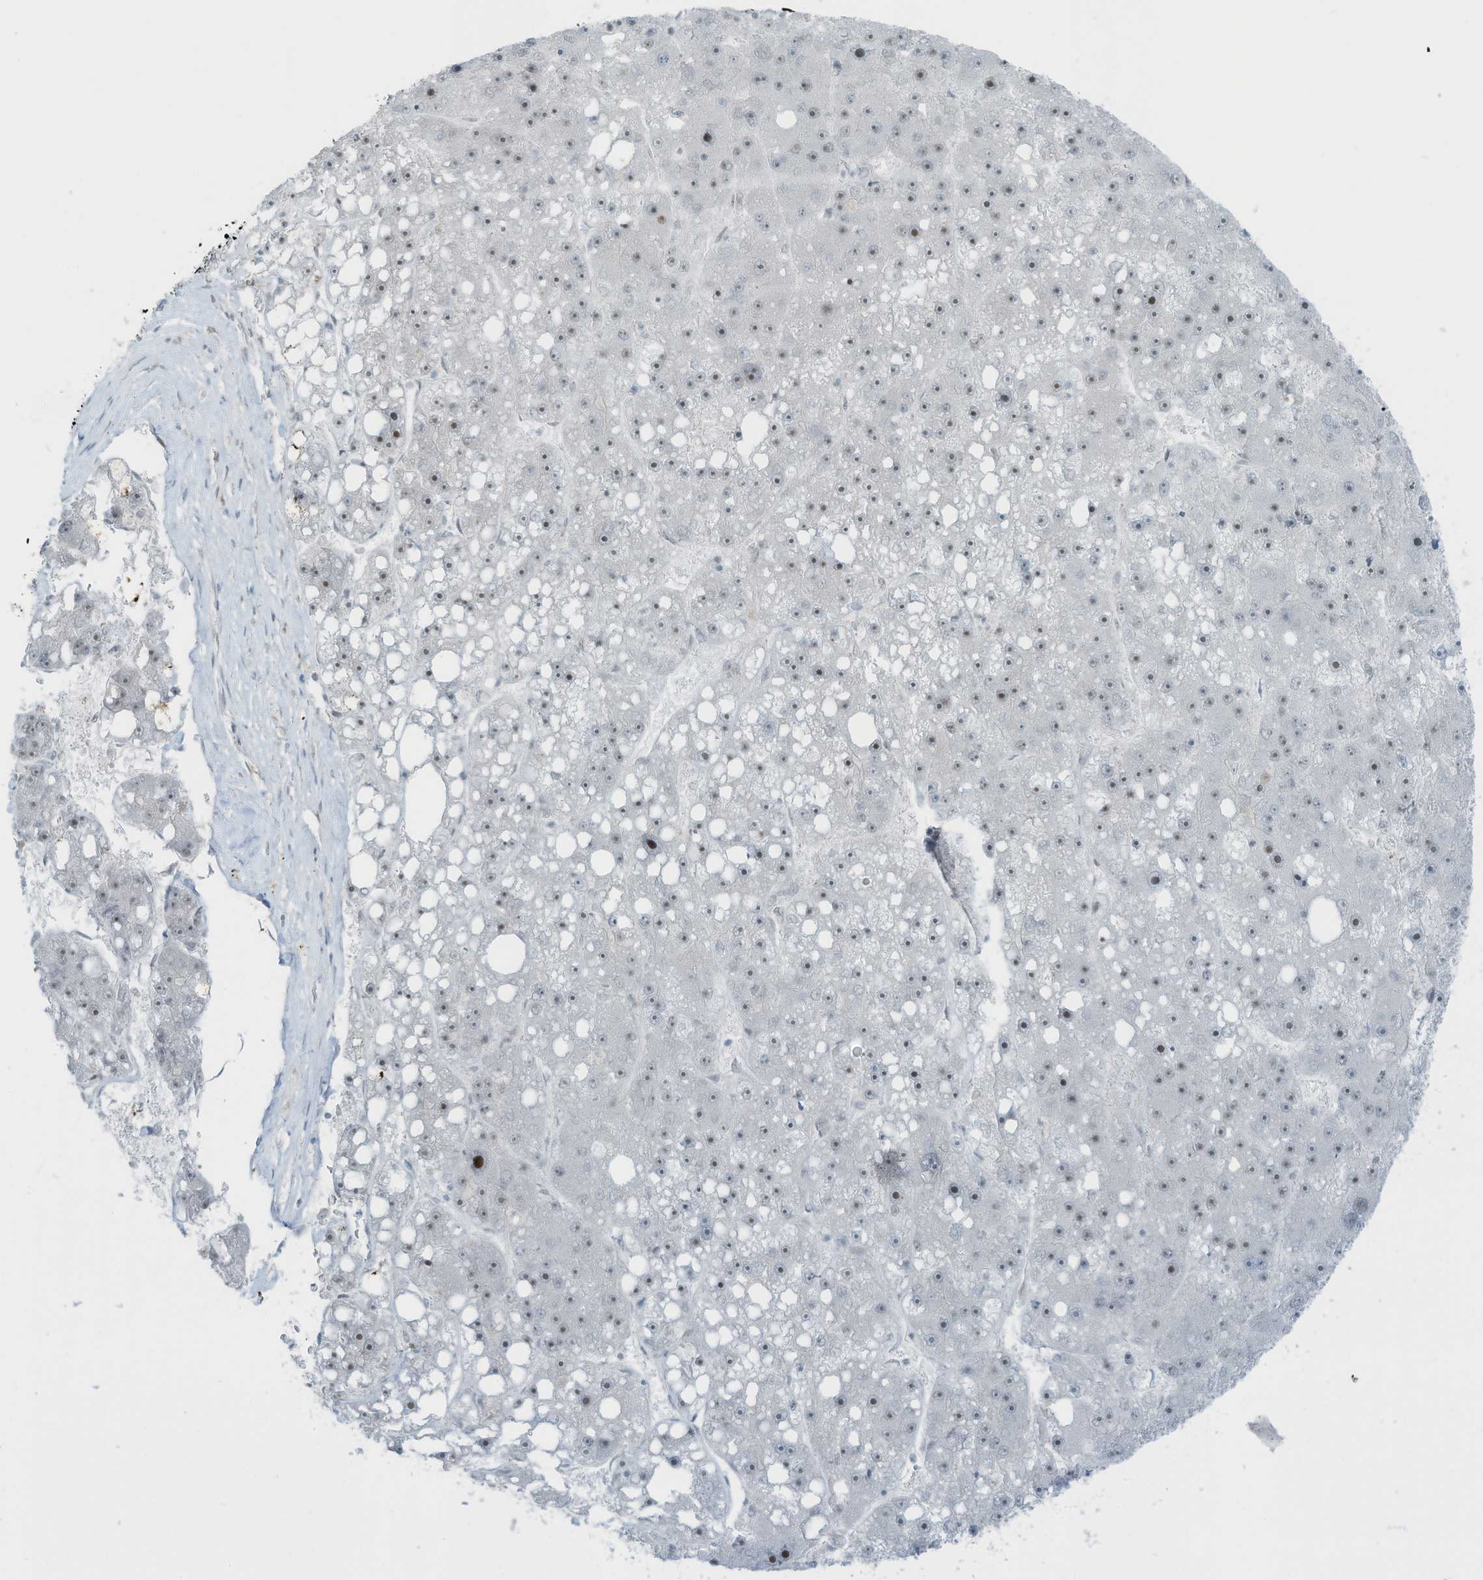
{"staining": {"intensity": "weak", "quantity": "<25%", "location": "nuclear"}, "tissue": "liver cancer", "cell_type": "Tumor cells", "image_type": "cancer", "snomed": [{"axis": "morphology", "description": "Carcinoma, Hepatocellular, NOS"}, {"axis": "topography", "description": "Liver"}], "caption": "Tumor cells are negative for brown protein staining in hepatocellular carcinoma (liver).", "gene": "WRNIP1", "patient": {"sex": "female", "age": 61}}